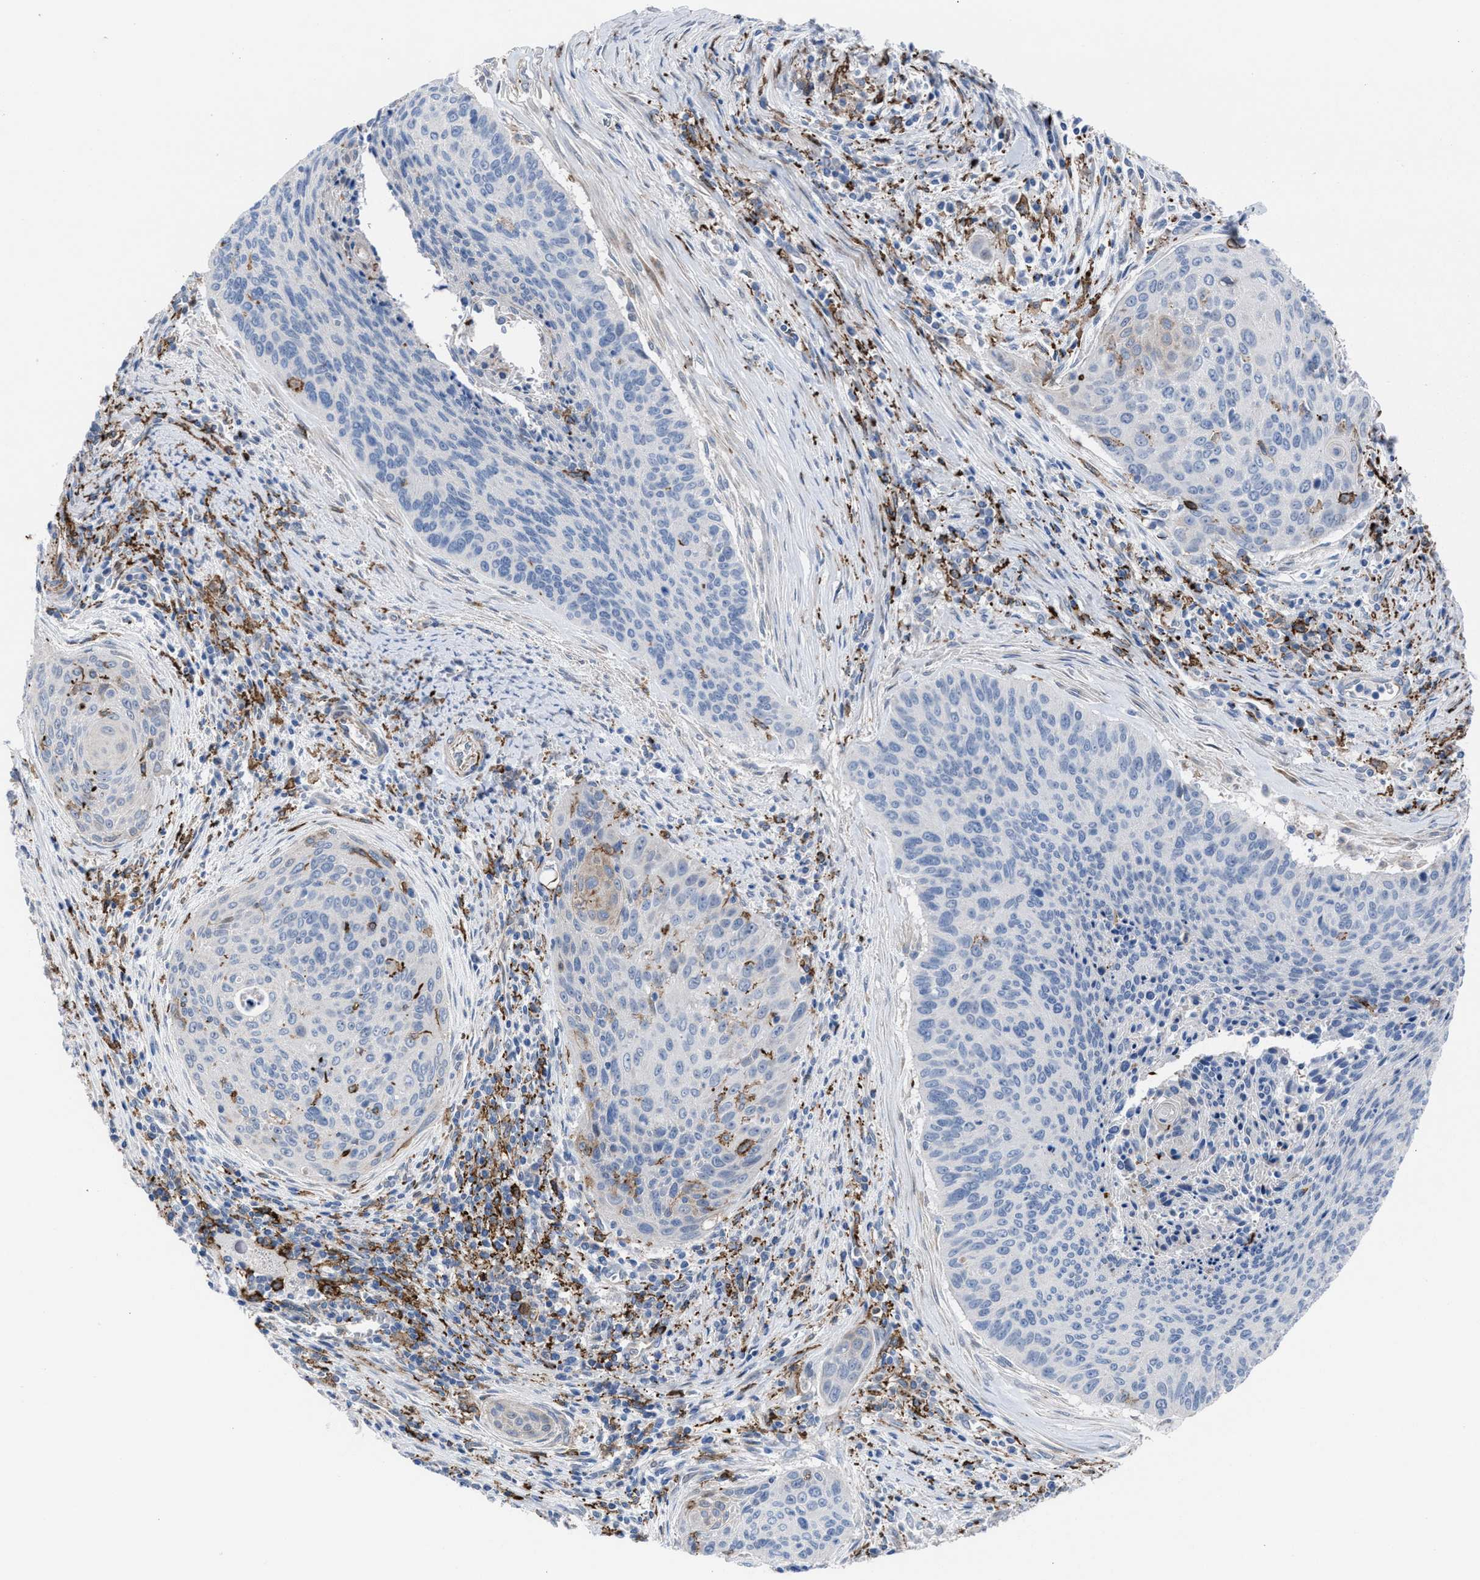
{"staining": {"intensity": "negative", "quantity": "none", "location": "none"}, "tissue": "cervical cancer", "cell_type": "Tumor cells", "image_type": "cancer", "snomed": [{"axis": "morphology", "description": "Squamous cell carcinoma, NOS"}, {"axis": "topography", "description": "Cervix"}], "caption": "High power microscopy histopathology image of an immunohistochemistry histopathology image of cervical cancer, revealing no significant positivity in tumor cells. (Brightfield microscopy of DAB (3,3'-diaminobenzidine) immunohistochemistry at high magnification).", "gene": "SLC47A1", "patient": {"sex": "female", "age": 55}}